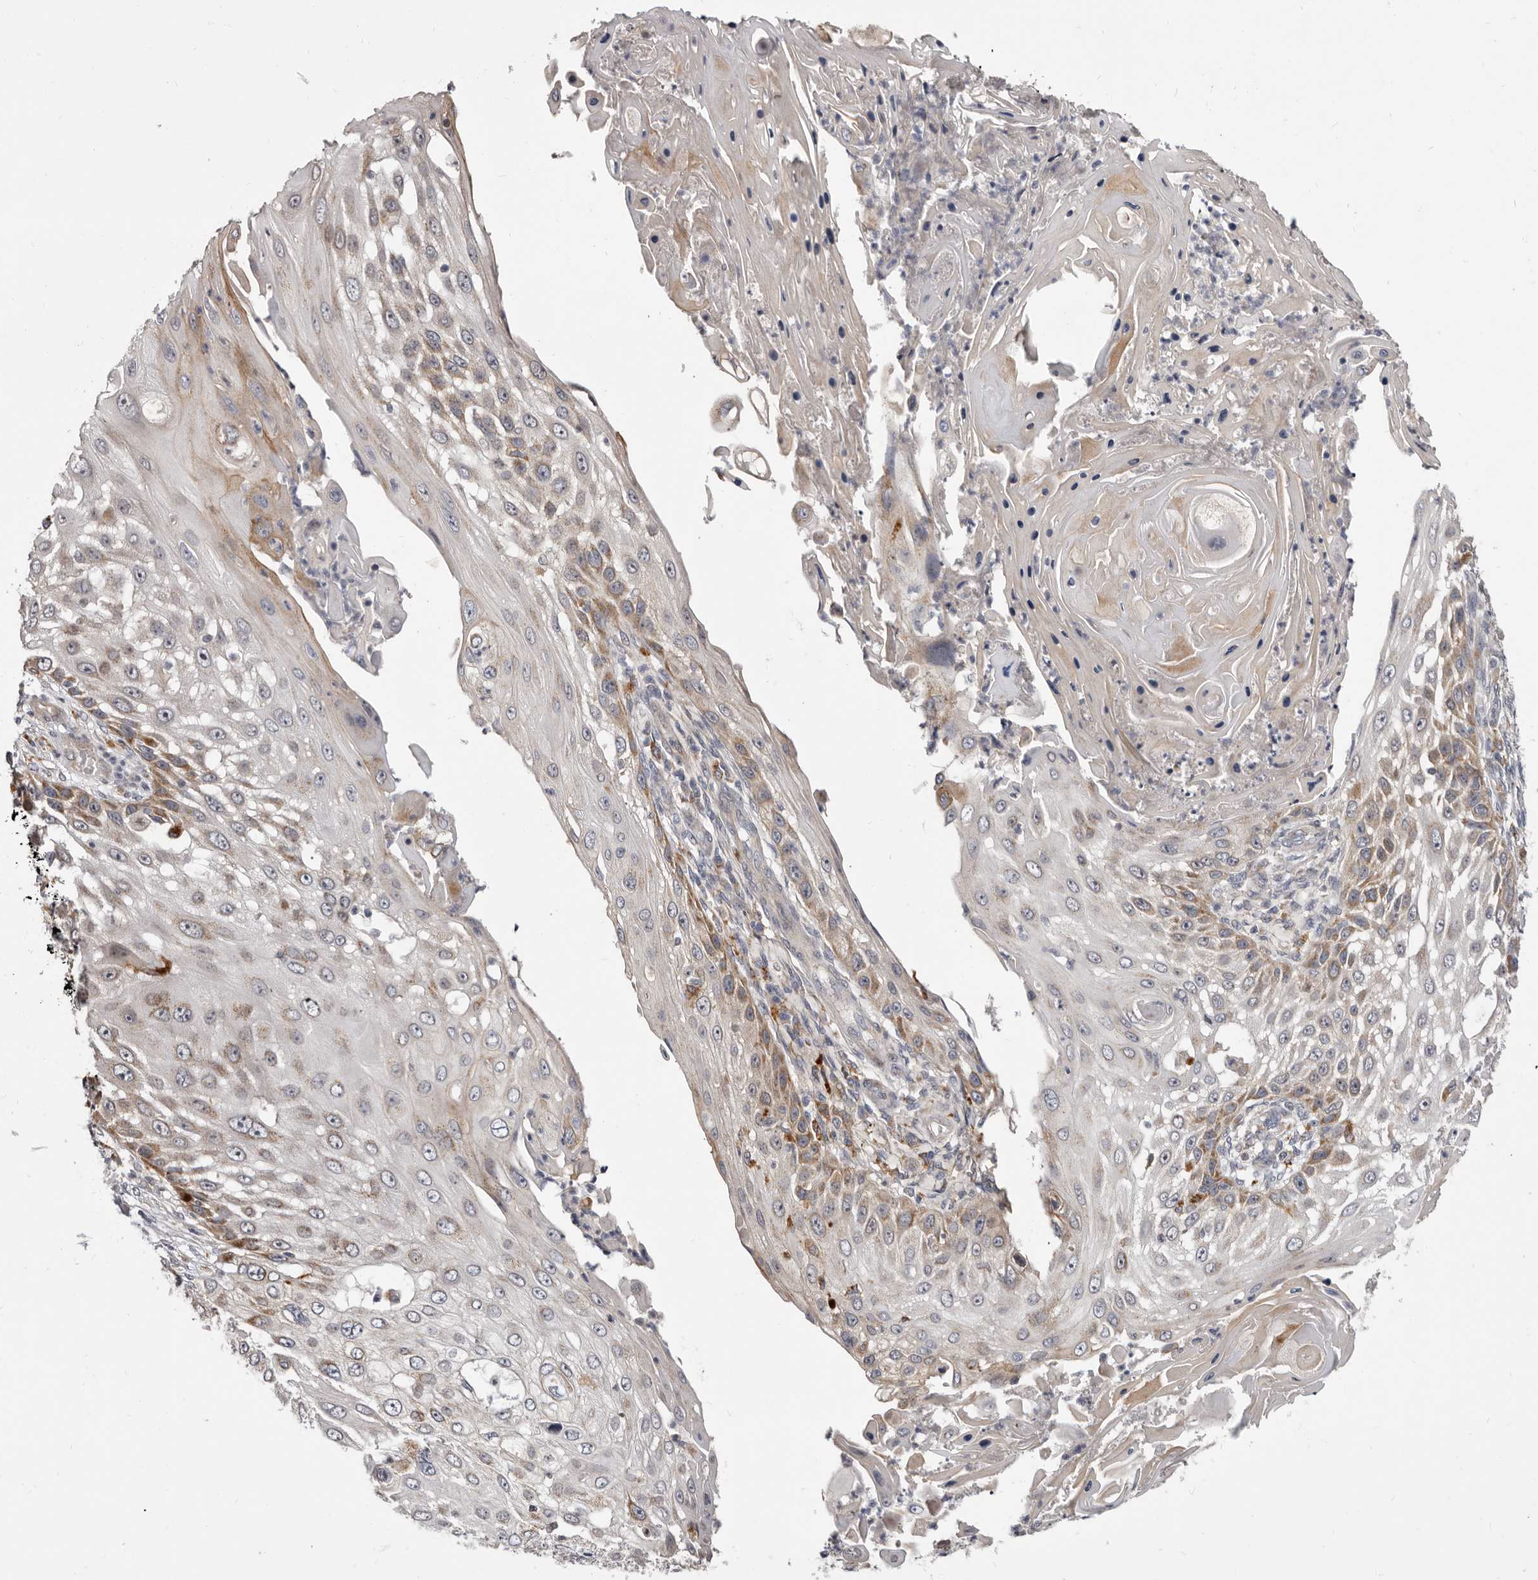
{"staining": {"intensity": "moderate", "quantity": "25%-75%", "location": "cytoplasmic/membranous"}, "tissue": "skin cancer", "cell_type": "Tumor cells", "image_type": "cancer", "snomed": [{"axis": "morphology", "description": "Squamous cell carcinoma, NOS"}, {"axis": "topography", "description": "Skin"}], "caption": "Immunohistochemical staining of human skin cancer demonstrates medium levels of moderate cytoplasmic/membranous protein positivity in about 25%-75% of tumor cells.", "gene": "SMC4", "patient": {"sex": "female", "age": 44}}